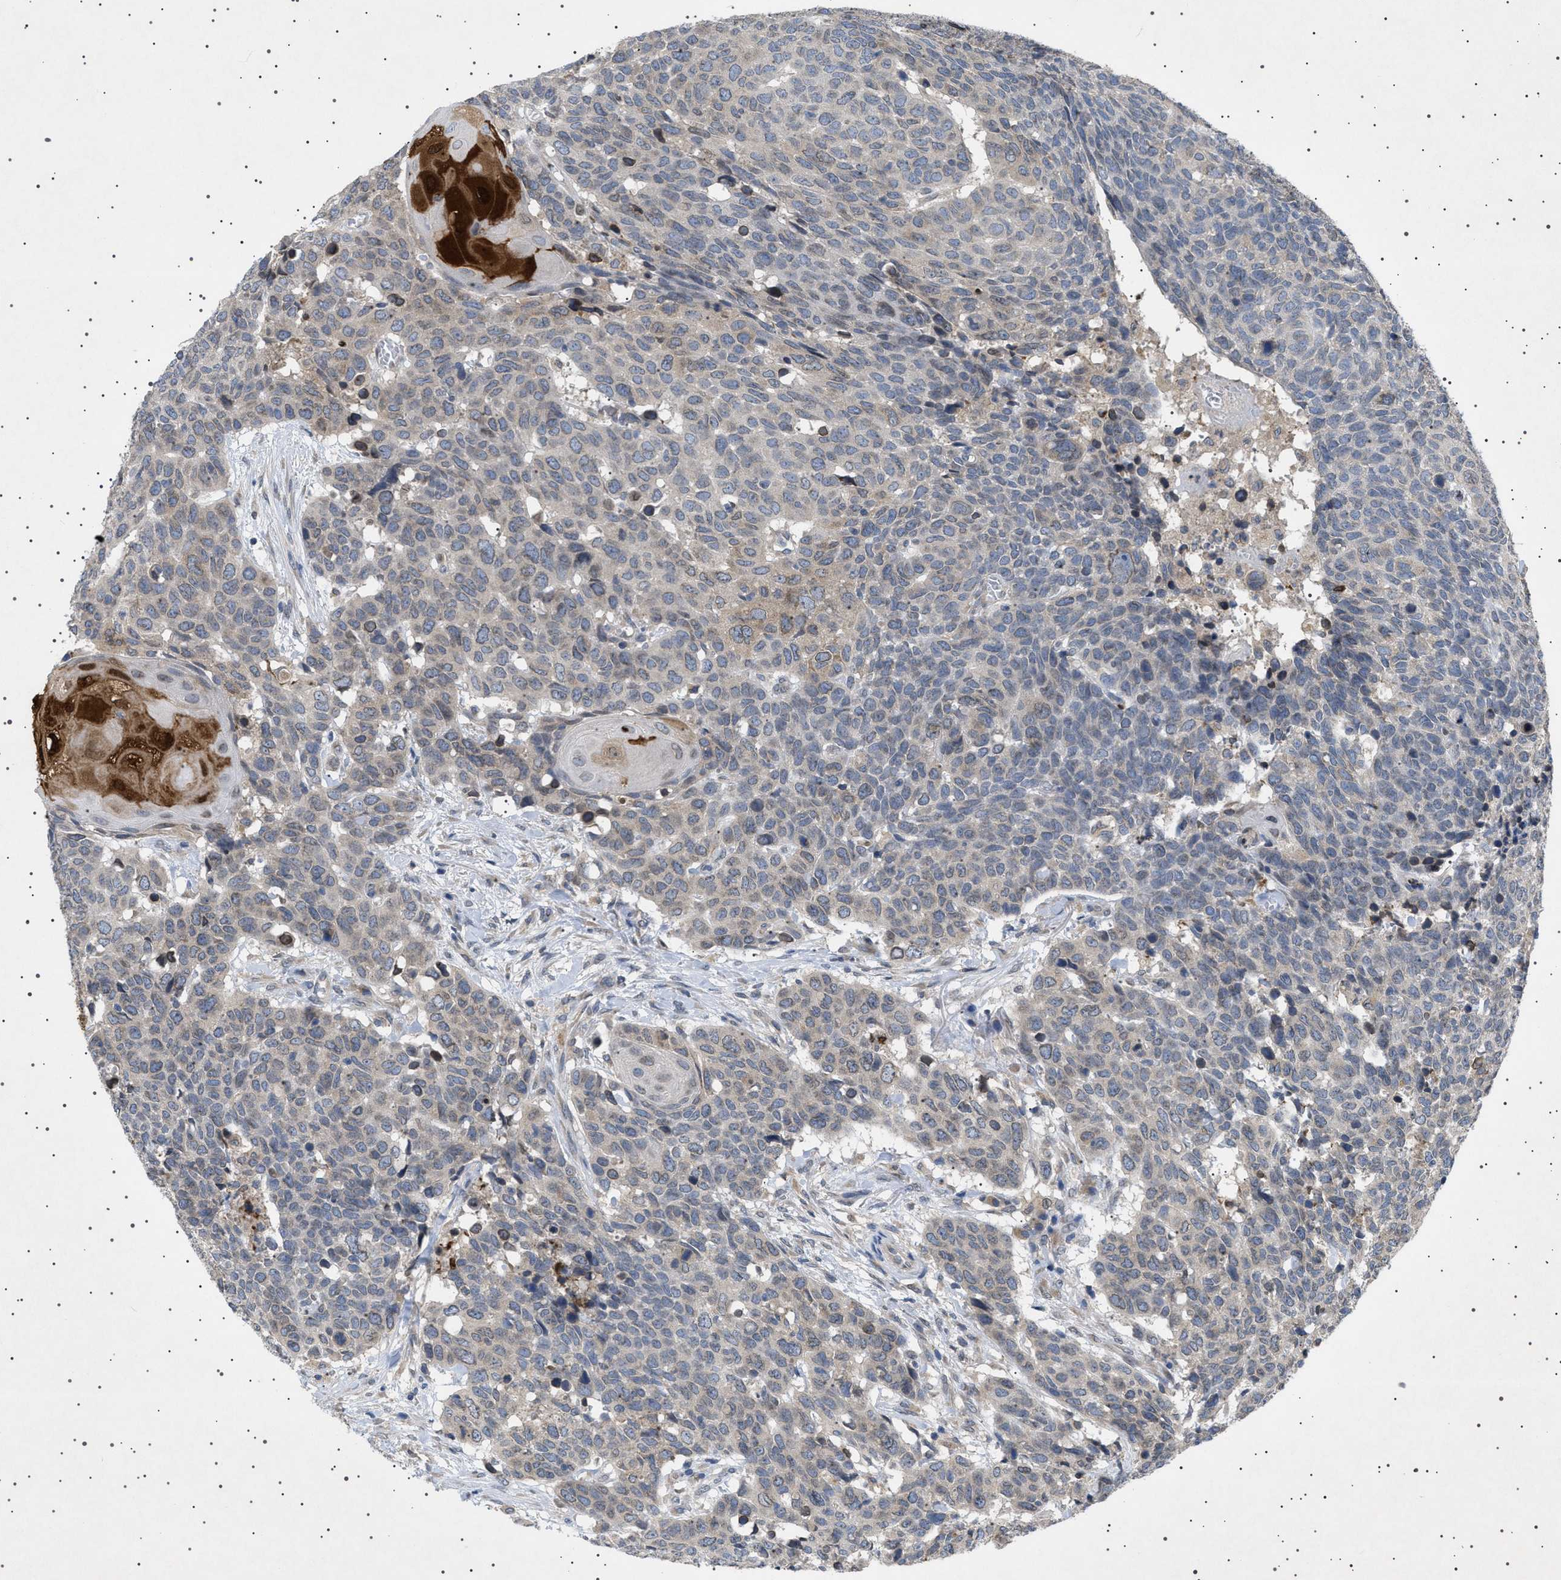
{"staining": {"intensity": "strong", "quantity": "<25%", "location": "cytoplasmic/membranous,nuclear"}, "tissue": "head and neck cancer", "cell_type": "Tumor cells", "image_type": "cancer", "snomed": [{"axis": "morphology", "description": "Squamous cell carcinoma, NOS"}, {"axis": "topography", "description": "Head-Neck"}], "caption": "This is an image of immunohistochemistry (IHC) staining of head and neck squamous cell carcinoma, which shows strong positivity in the cytoplasmic/membranous and nuclear of tumor cells.", "gene": "NUP93", "patient": {"sex": "male", "age": 66}}